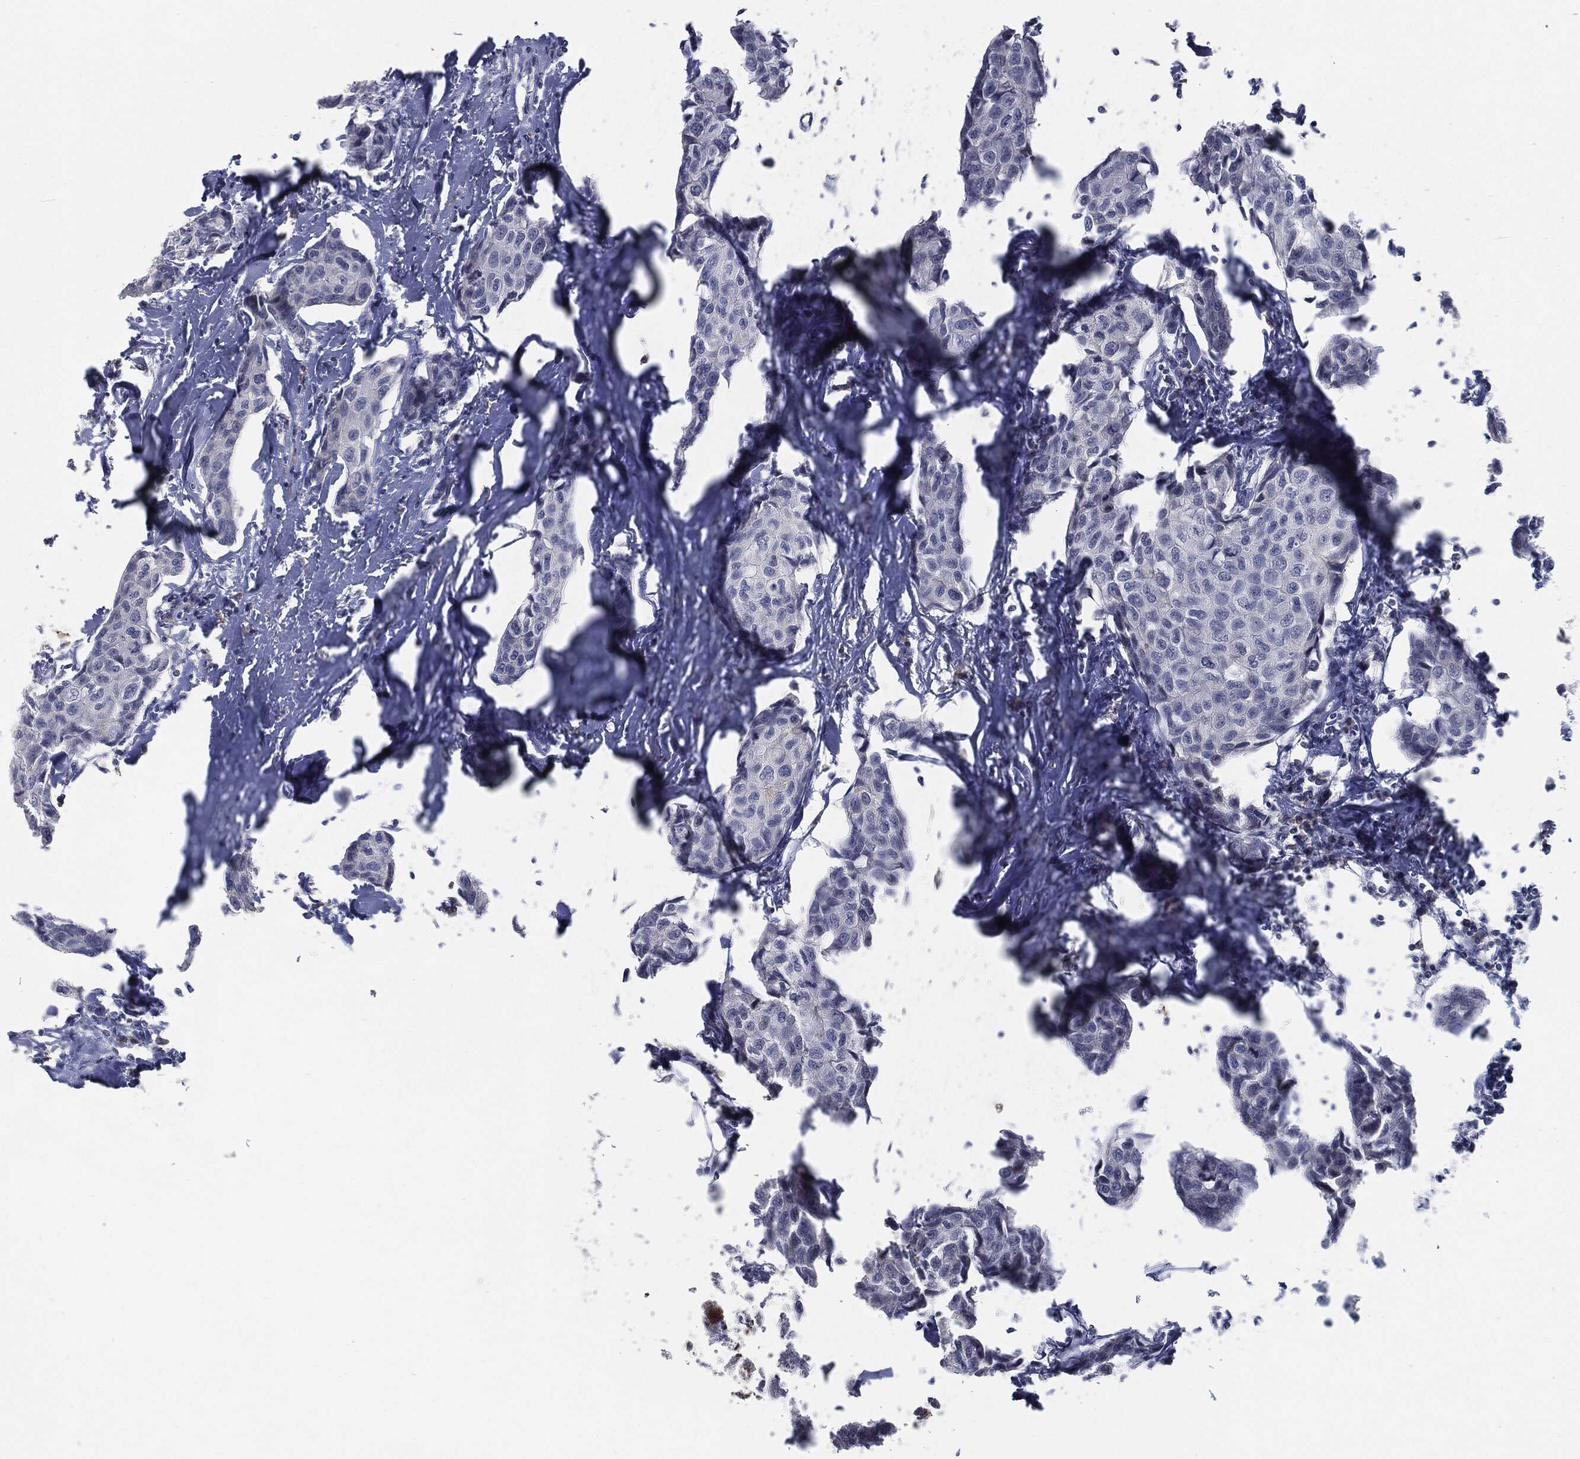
{"staining": {"intensity": "moderate", "quantity": "25%-75%", "location": "cytoplasmic/membranous"}, "tissue": "breast cancer", "cell_type": "Tumor cells", "image_type": "cancer", "snomed": [{"axis": "morphology", "description": "Duct carcinoma"}, {"axis": "topography", "description": "Breast"}], "caption": "IHC (DAB) staining of human breast cancer displays moderate cytoplasmic/membranous protein positivity in approximately 25%-75% of tumor cells. (DAB IHC with brightfield microscopy, high magnification).", "gene": "PROM1", "patient": {"sex": "female", "age": 80}}